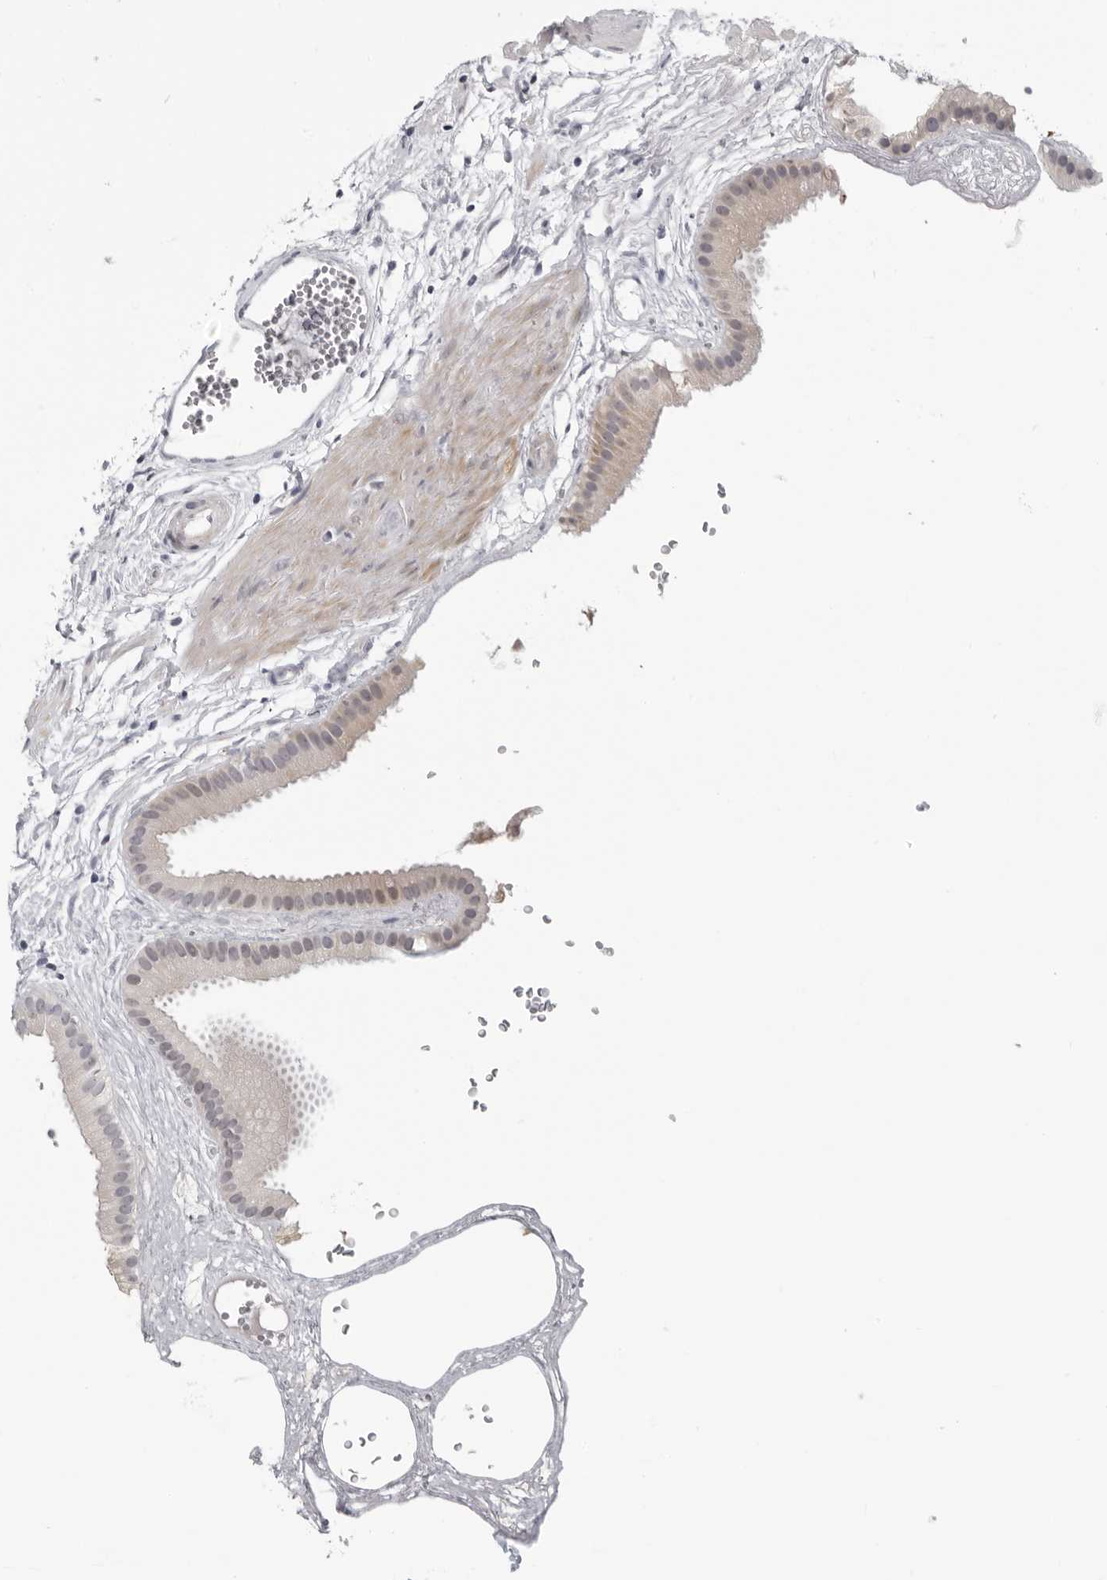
{"staining": {"intensity": "weak", "quantity": "25%-75%", "location": "cytoplasmic/membranous"}, "tissue": "gallbladder", "cell_type": "Glandular cells", "image_type": "normal", "snomed": [{"axis": "morphology", "description": "Normal tissue, NOS"}, {"axis": "topography", "description": "Gallbladder"}], "caption": "Weak cytoplasmic/membranous expression is appreciated in approximately 25%-75% of glandular cells in benign gallbladder. (Stains: DAB (3,3'-diaminobenzidine) in brown, nuclei in blue, Microscopy: brightfield microscopy at high magnification).", "gene": "OPLAH", "patient": {"sex": "female", "age": 64}}